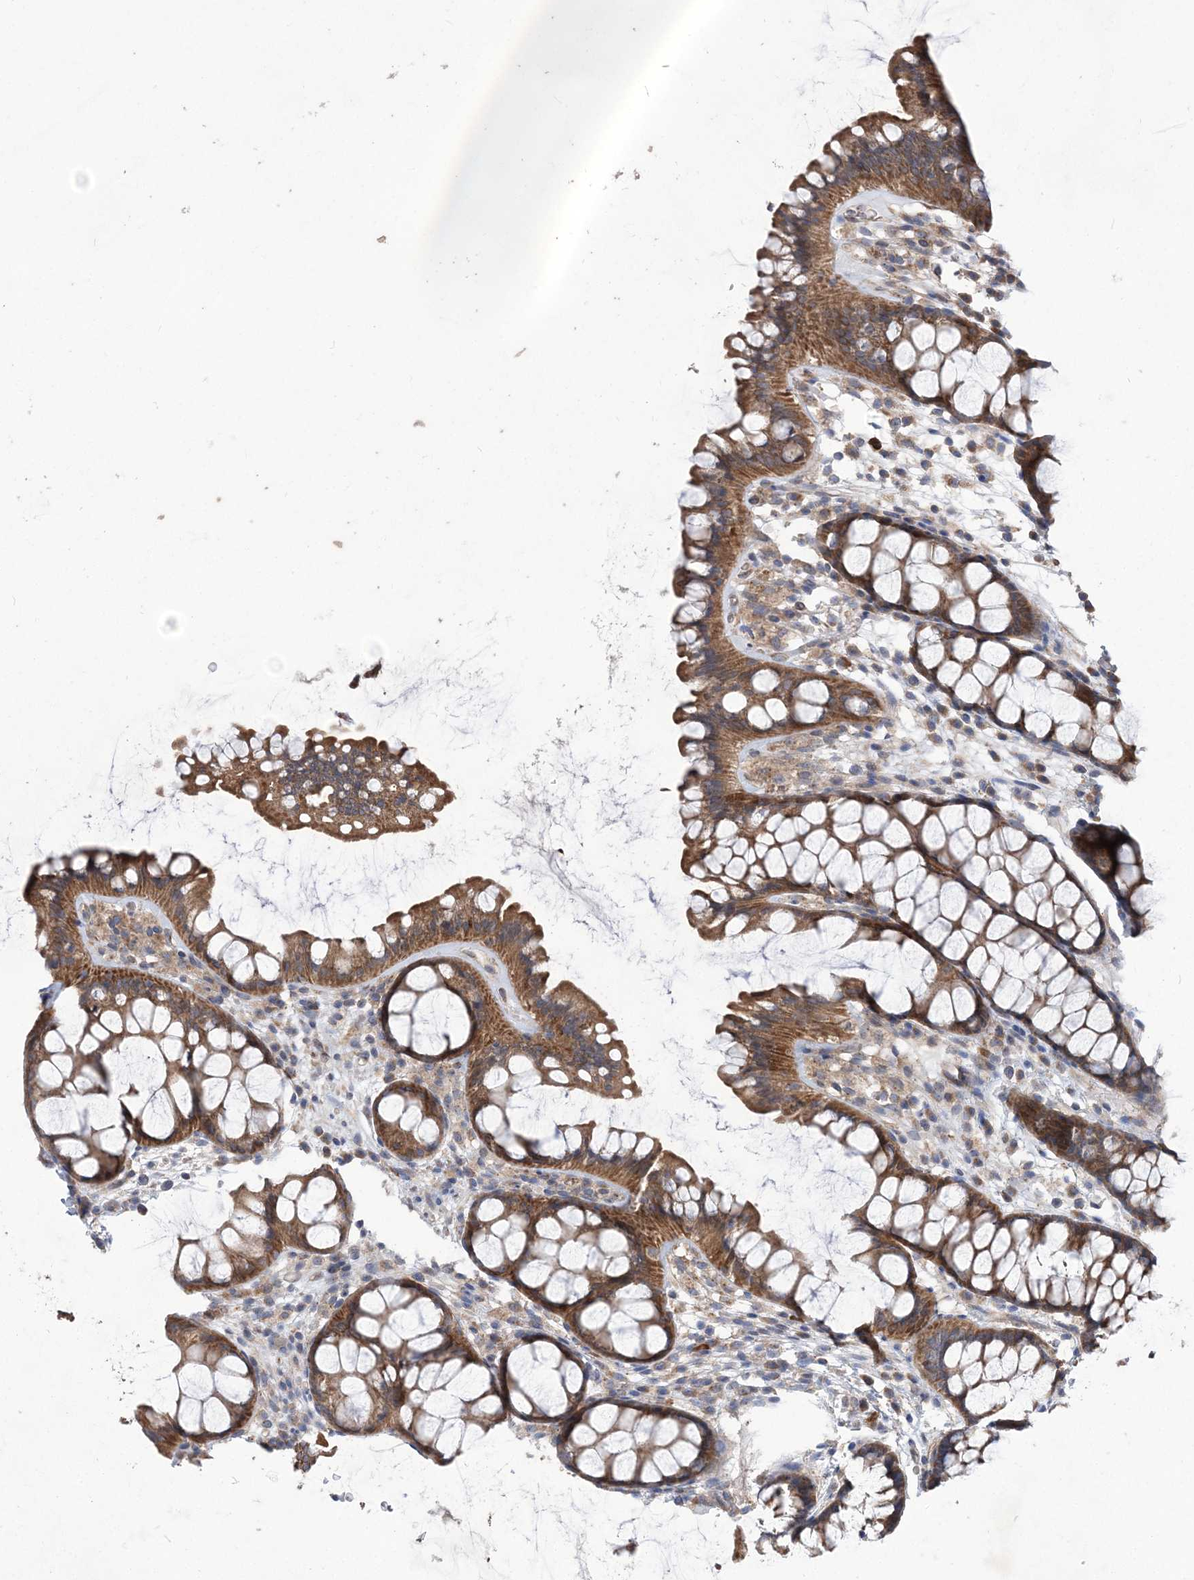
{"staining": {"intensity": "moderate", "quantity": ">75%", "location": "cytoplasmic/membranous"}, "tissue": "colon", "cell_type": "Endothelial cells", "image_type": "normal", "snomed": [{"axis": "morphology", "description": "Normal tissue, NOS"}, {"axis": "topography", "description": "Colon"}], "caption": "IHC of unremarkable human colon reveals medium levels of moderate cytoplasmic/membranous positivity in approximately >75% of endothelial cells. (IHC, brightfield microscopy, high magnification).", "gene": "MTRF1L", "patient": {"sex": "female", "age": 82}}